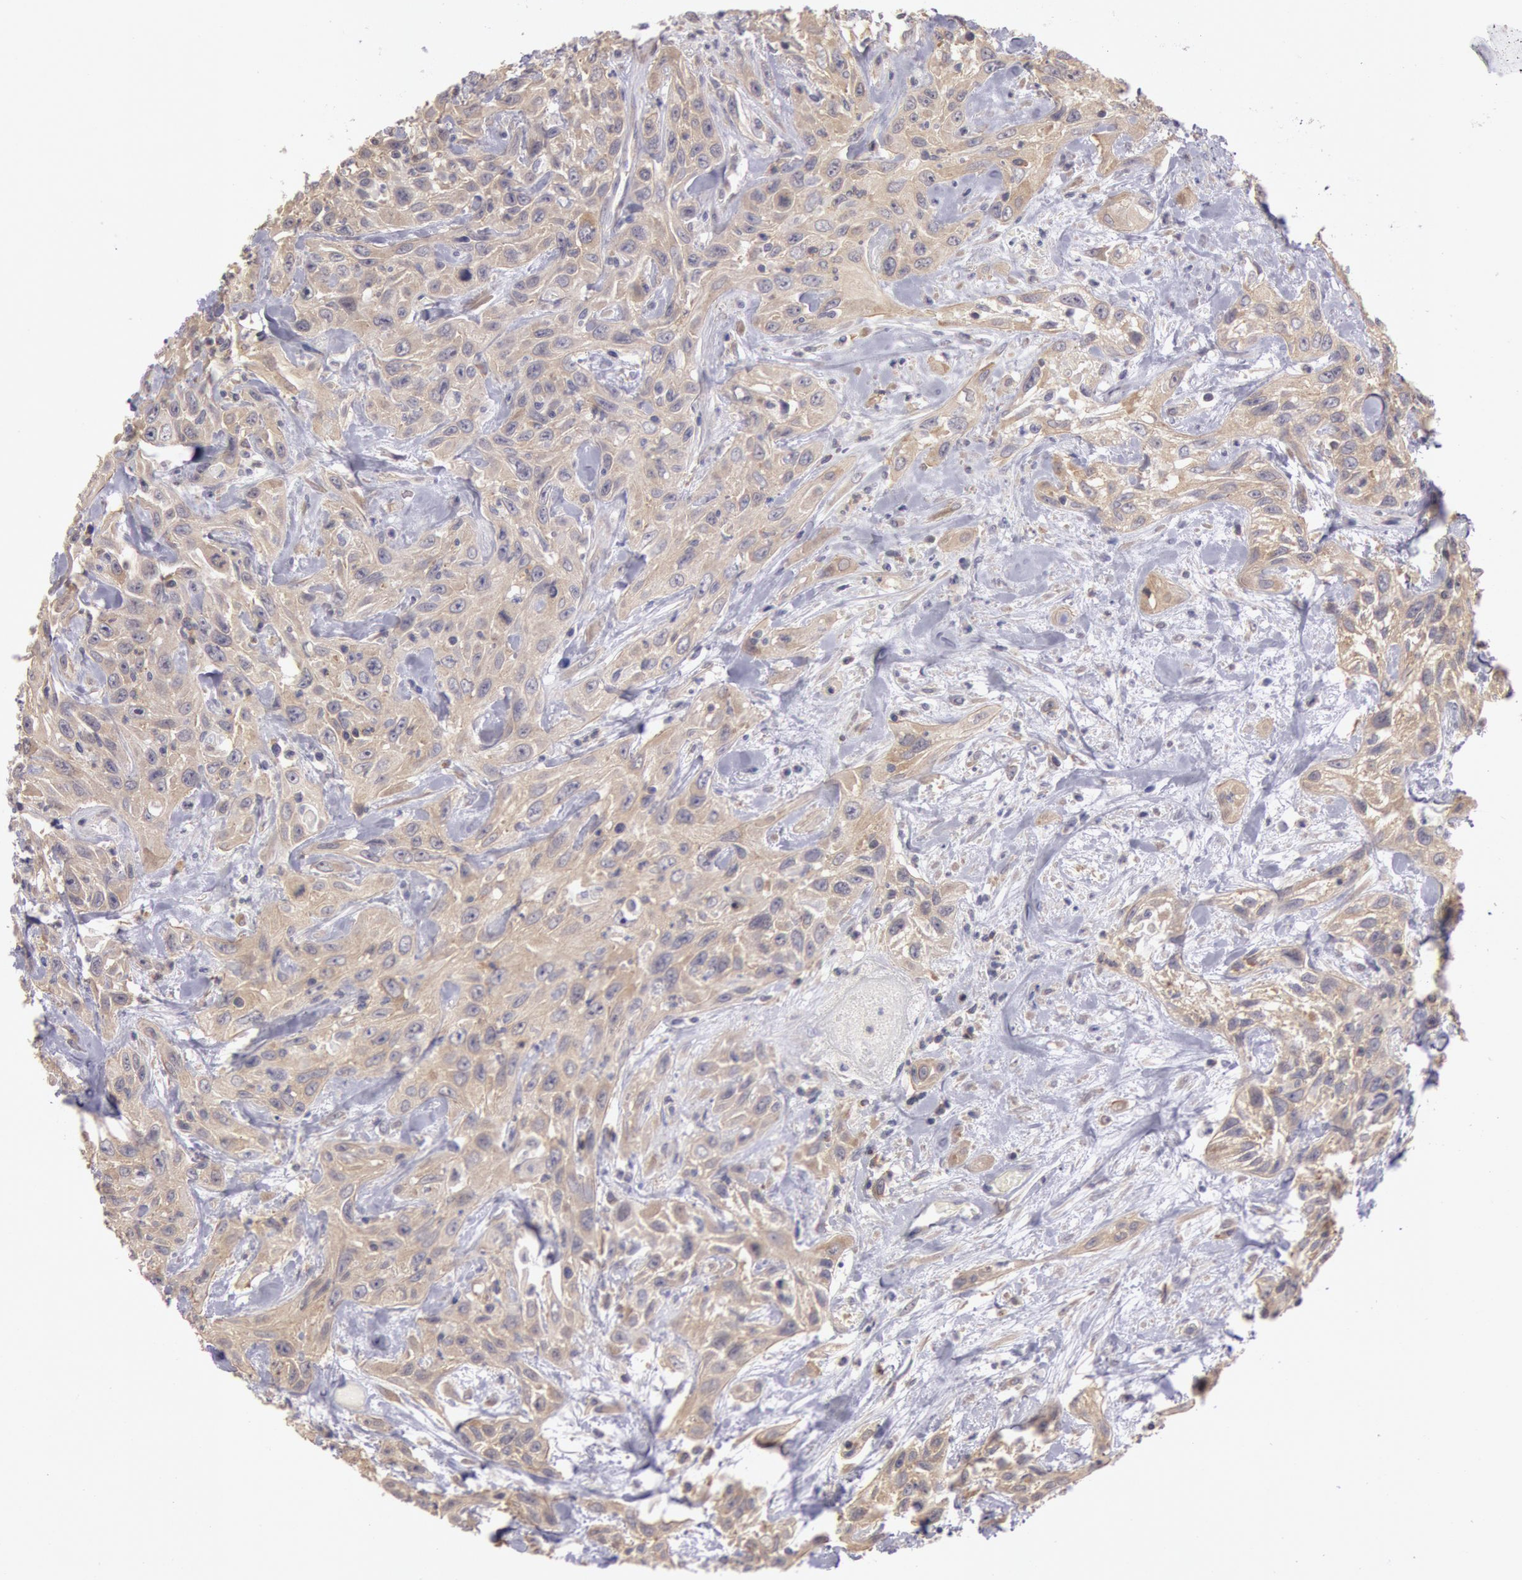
{"staining": {"intensity": "moderate", "quantity": ">75%", "location": "cytoplasmic/membranous"}, "tissue": "urothelial cancer", "cell_type": "Tumor cells", "image_type": "cancer", "snomed": [{"axis": "morphology", "description": "Urothelial carcinoma, High grade"}, {"axis": "topography", "description": "Urinary bladder"}], "caption": "Protein expression analysis of human urothelial carcinoma (high-grade) reveals moderate cytoplasmic/membranous positivity in about >75% of tumor cells.", "gene": "NMT2", "patient": {"sex": "female", "age": 84}}